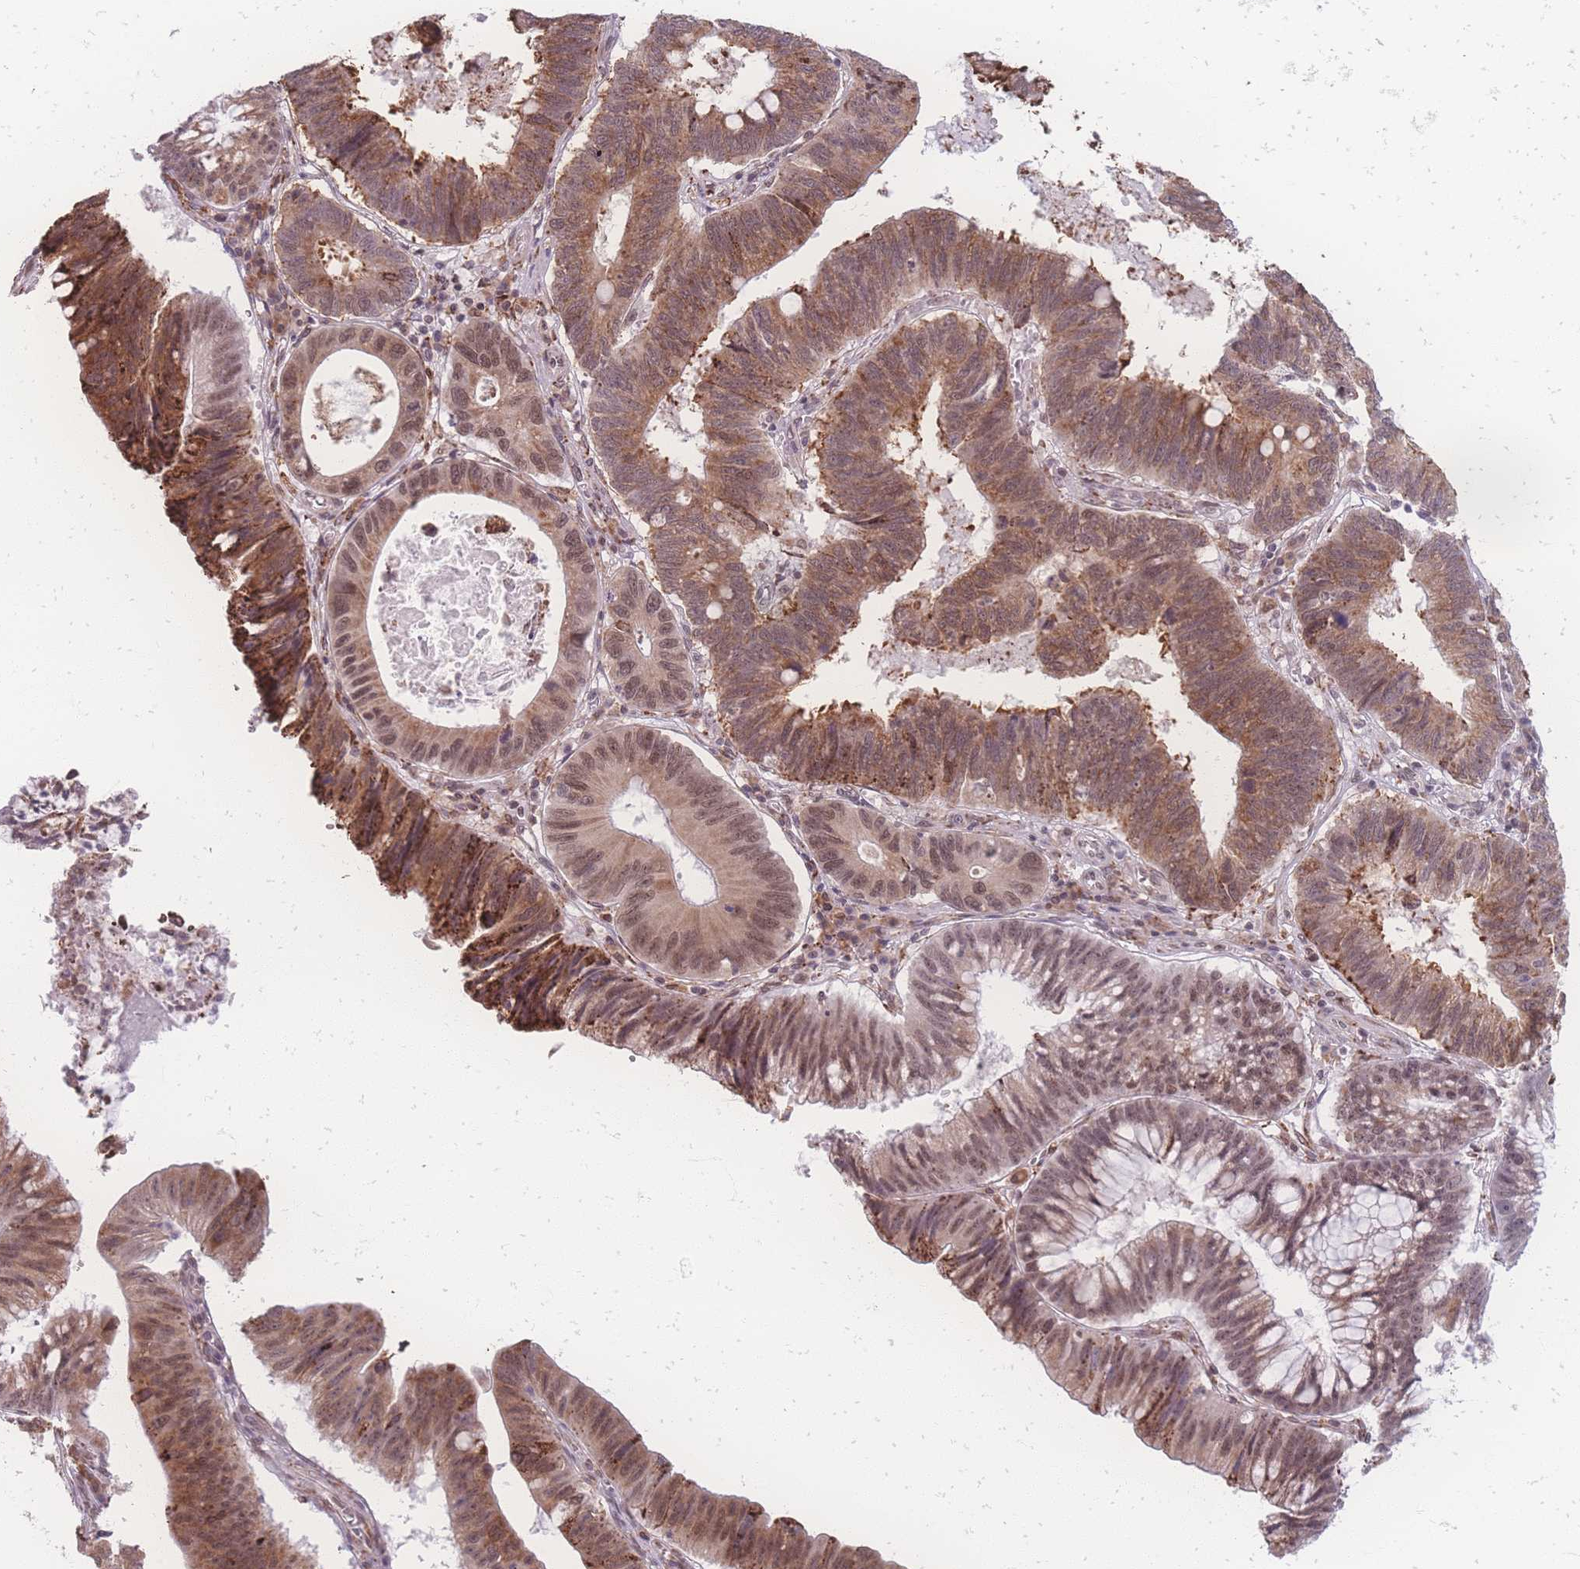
{"staining": {"intensity": "moderate", "quantity": ">75%", "location": "cytoplasmic/membranous,nuclear"}, "tissue": "stomach cancer", "cell_type": "Tumor cells", "image_type": "cancer", "snomed": [{"axis": "morphology", "description": "Adenocarcinoma, NOS"}, {"axis": "topography", "description": "Stomach"}], "caption": "Adenocarcinoma (stomach) tissue reveals moderate cytoplasmic/membranous and nuclear positivity in approximately >75% of tumor cells", "gene": "ZC3H13", "patient": {"sex": "male", "age": 59}}